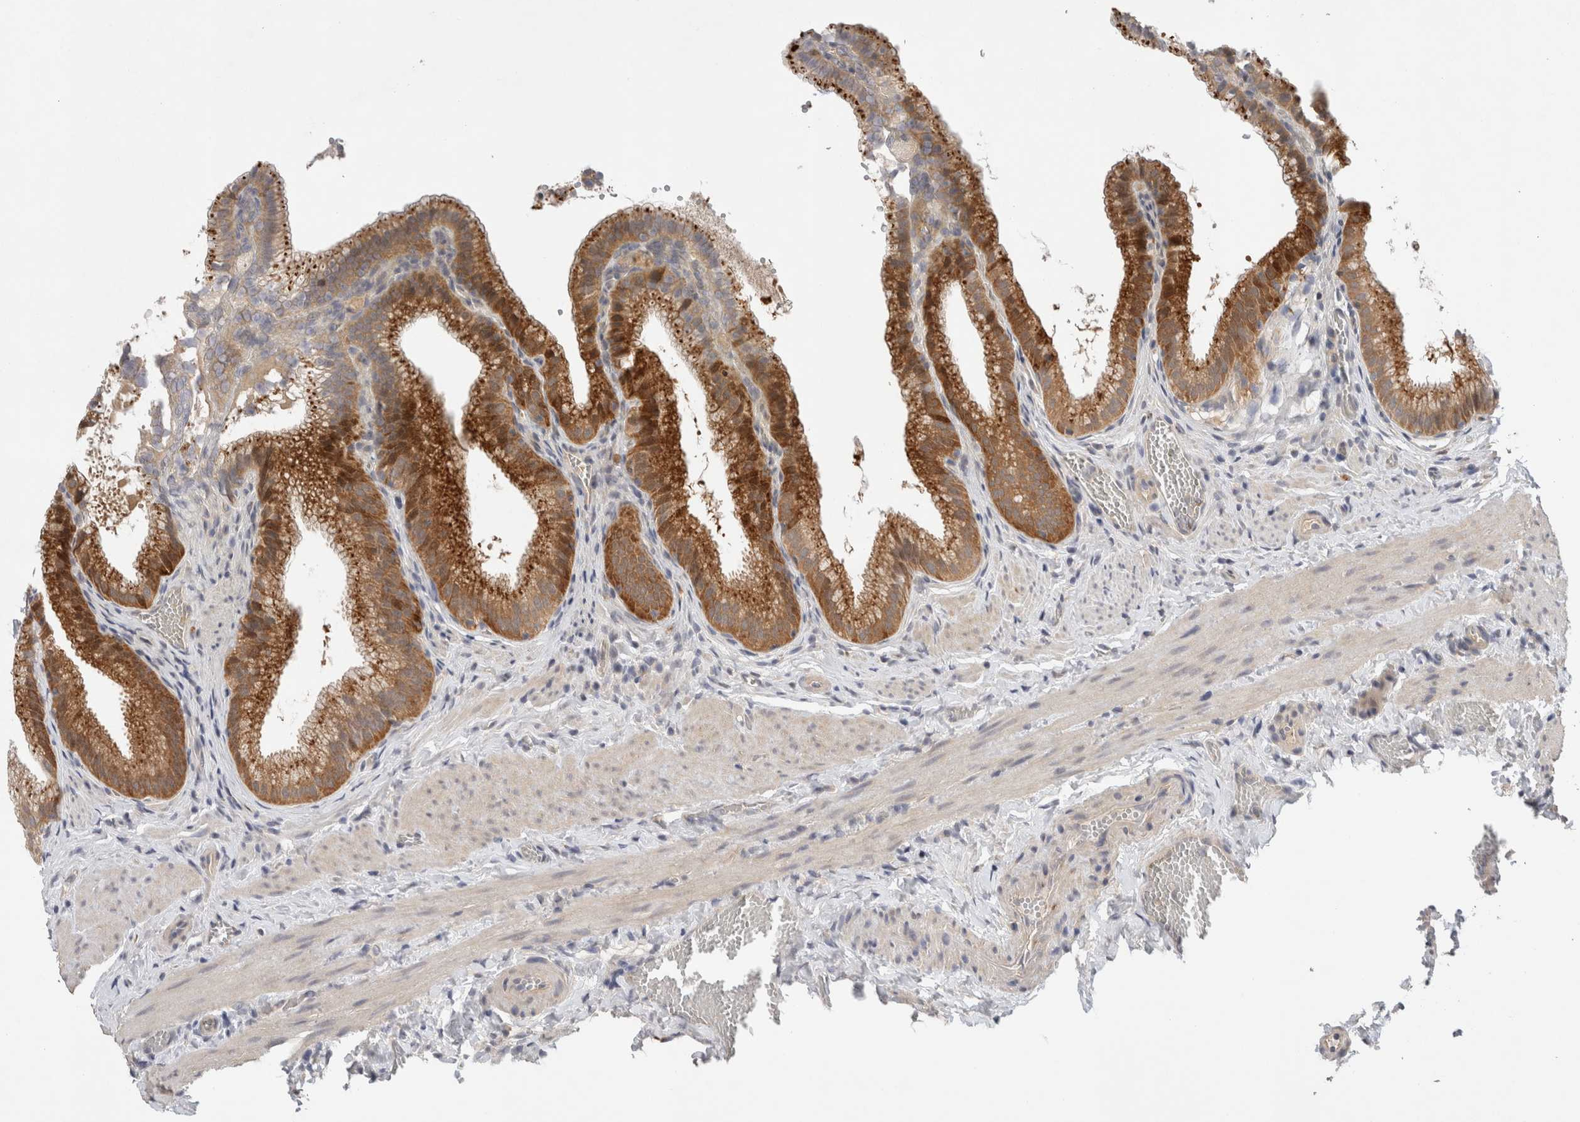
{"staining": {"intensity": "strong", "quantity": ">75%", "location": "cytoplasmic/membranous"}, "tissue": "gallbladder", "cell_type": "Glandular cells", "image_type": "normal", "snomed": [{"axis": "morphology", "description": "Normal tissue, NOS"}, {"axis": "topography", "description": "Gallbladder"}], "caption": "Gallbladder stained with IHC reveals strong cytoplasmic/membranous positivity in about >75% of glandular cells. (DAB IHC, brown staining for protein, blue staining for nuclei).", "gene": "SGK1", "patient": {"sex": "male", "age": 38}}